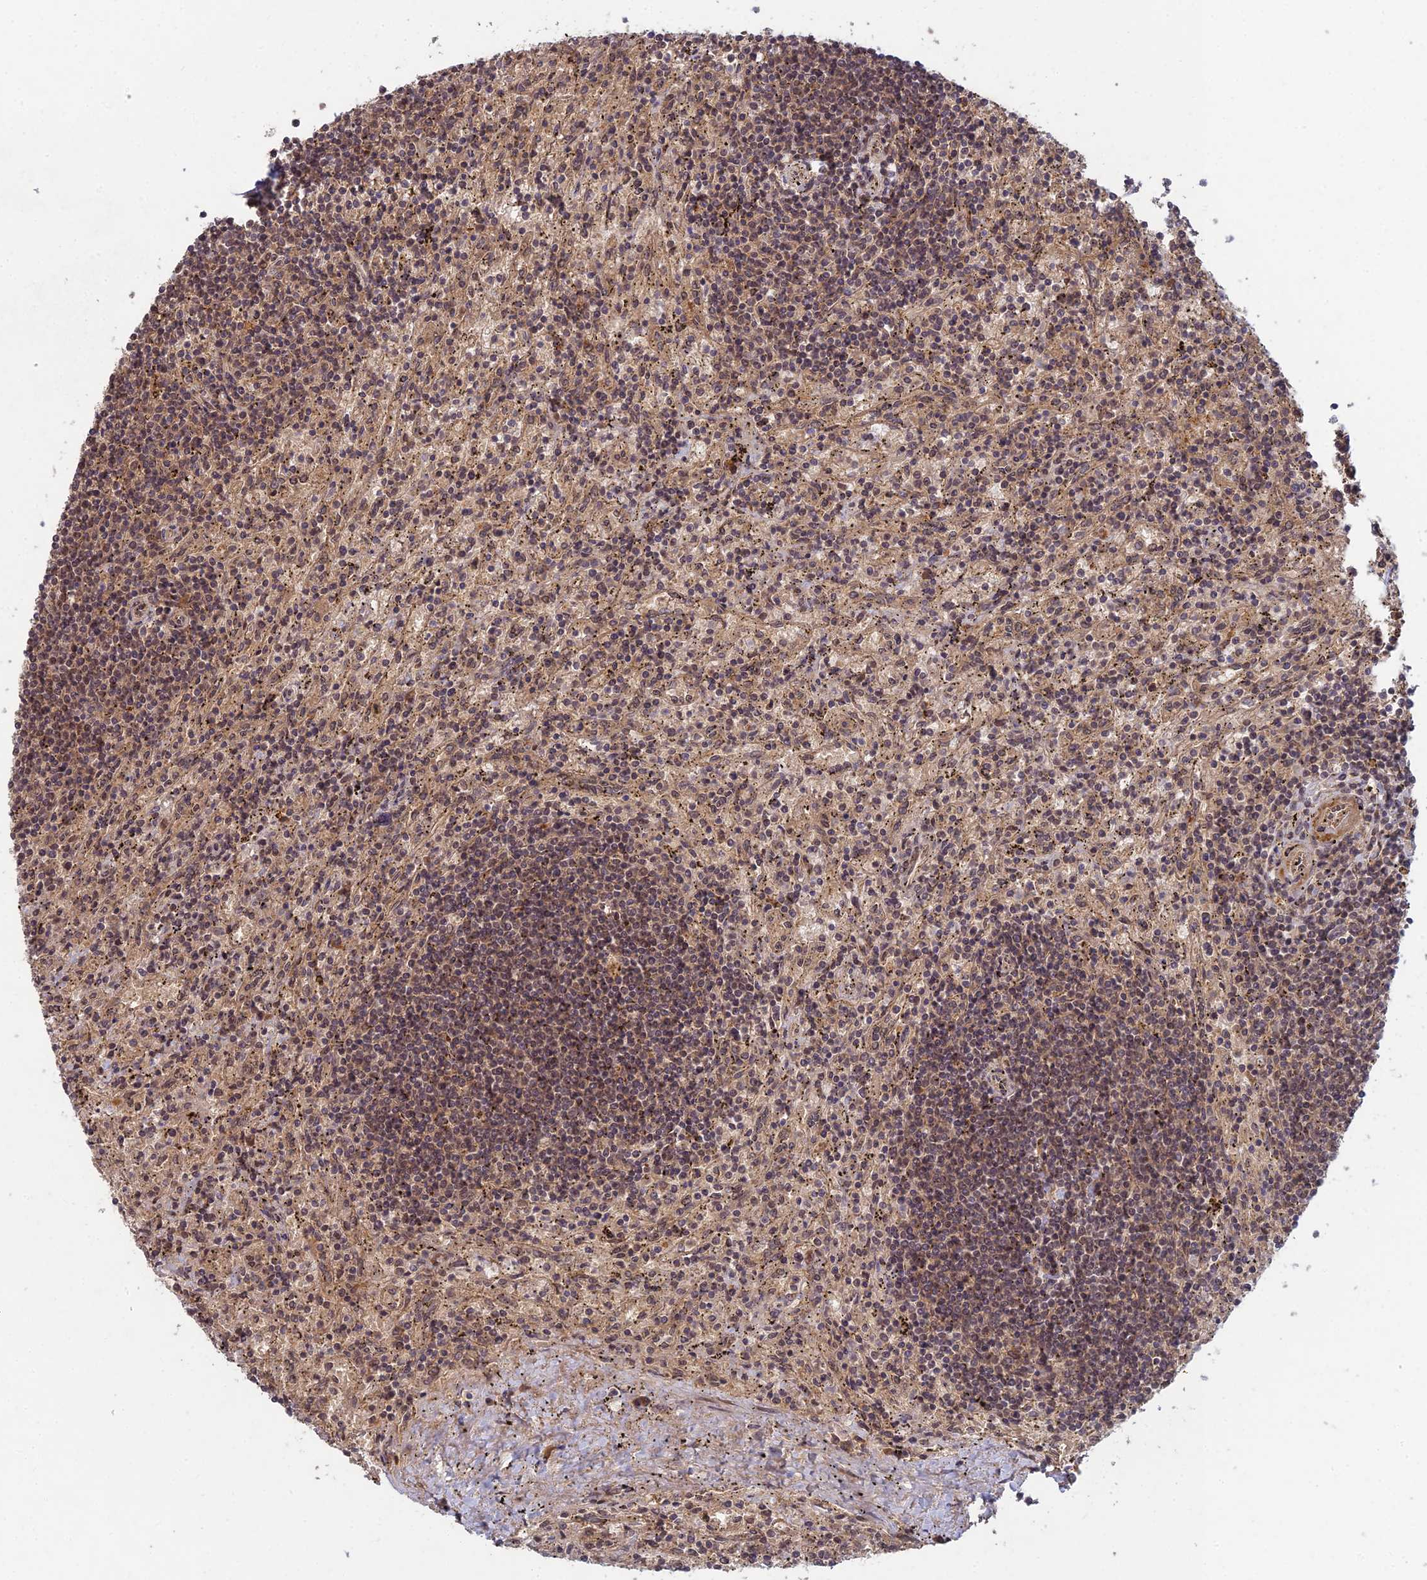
{"staining": {"intensity": "moderate", "quantity": ">75%", "location": "nuclear"}, "tissue": "lymphoma", "cell_type": "Tumor cells", "image_type": "cancer", "snomed": [{"axis": "morphology", "description": "Malignant lymphoma, non-Hodgkin's type, Low grade"}, {"axis": "topography", "description": "Spleen"}], "caption": "Human lymphoma stained with a brown dye displays moderate nuclear positive staining in approximately >75% of tumor cells.", "gene": "RANBP3", "patient": {"sex": "male", "age": 76}}